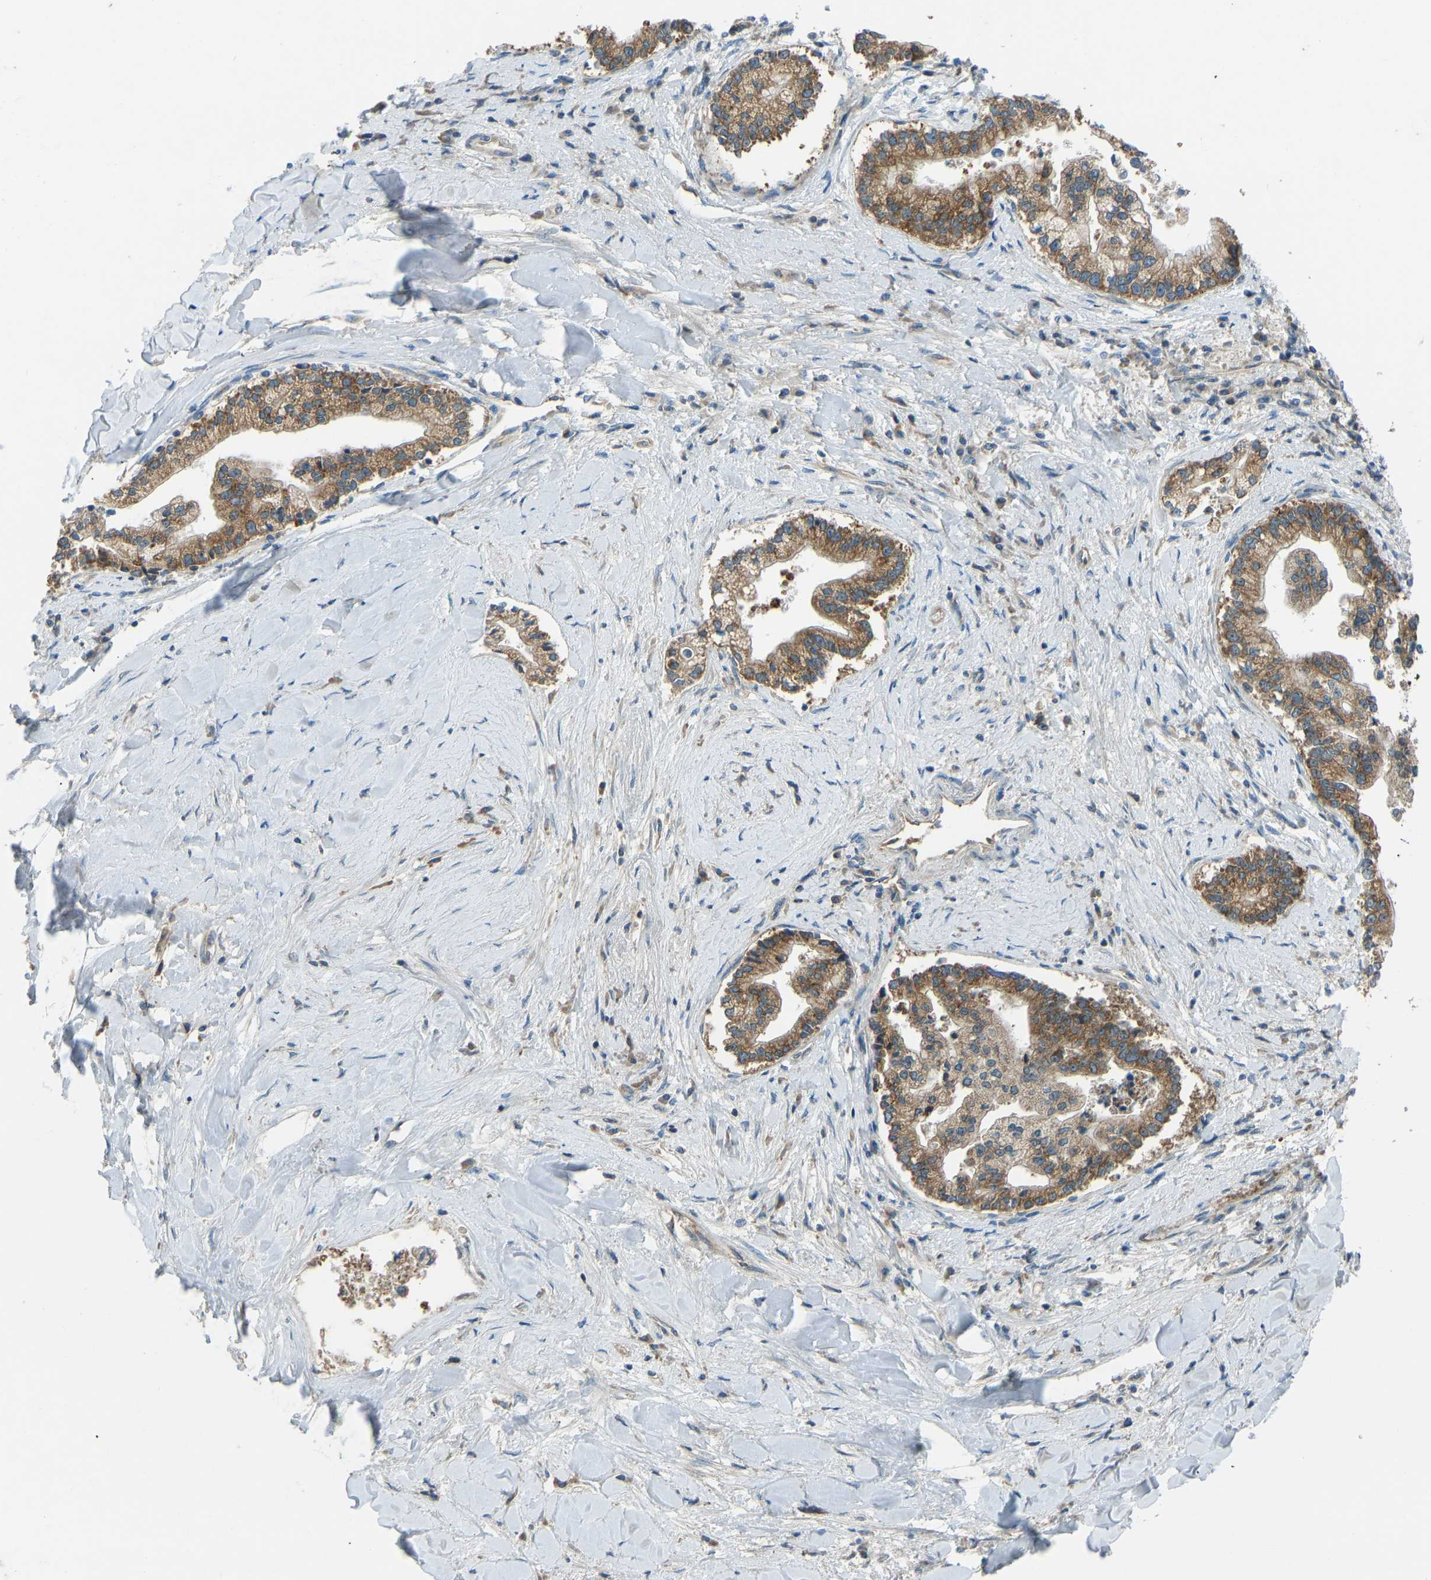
{"staining": {"intensity": "moderate", "quantity": ">75%", "location": "cytoplasmic/membranous"}, "tissue": "liver cancer", "cell_type": "Tumor cells", "image_type": "cancer", "snomed": [{"axis": "morphology", "description": "Cholangiocarcinoma"}, {"axis": "topography", "description": "Liver"}], "caption": "Immunohistochemical staining of liver cancer exhibits medium levels of moderate cytoplasmic/membranous positivity in about >75% of tumor cells.", "gene": "STAU2", "patient": {"sex": "male", "age": 50}}